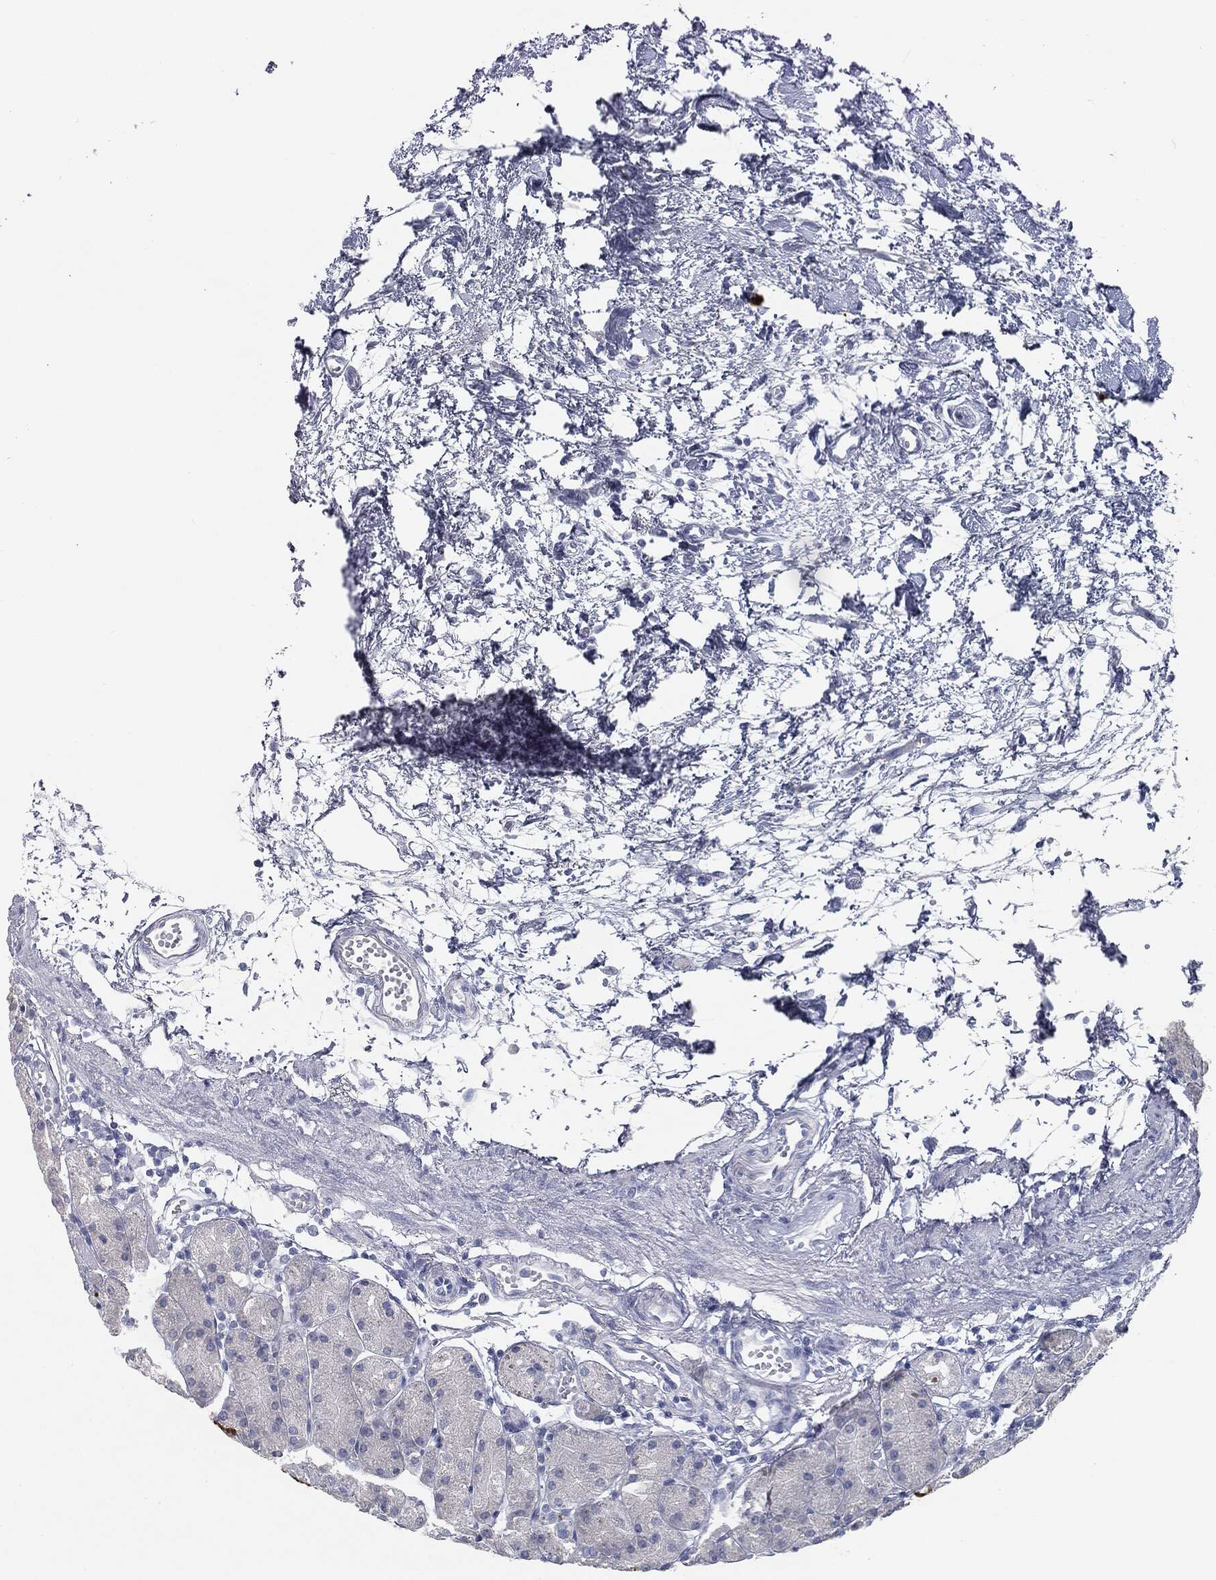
{"staining": {"intensity": "strong", "quantity": "25%-75%", "location": "cytoplasmic/membranous"}, "tissue": "stomach", "cell_type": "Glandular cells", "image_type": "normal", "snomed": [{"axis": "morphology", "description": "Normal tissue, NOS"}, {"axis": "morphology", "description": "Adenocarcinoma, NOS"}, {"axis": "topography", "description": "Stomach"}], "caption": "The image displays staining of unremarkable stomach, revealing strong cytoplasmic/membranous protein positivity (brown color) within glandular cells.", "gene": "MUC5AC", "patient": {"sex": "female", "age": 81}}